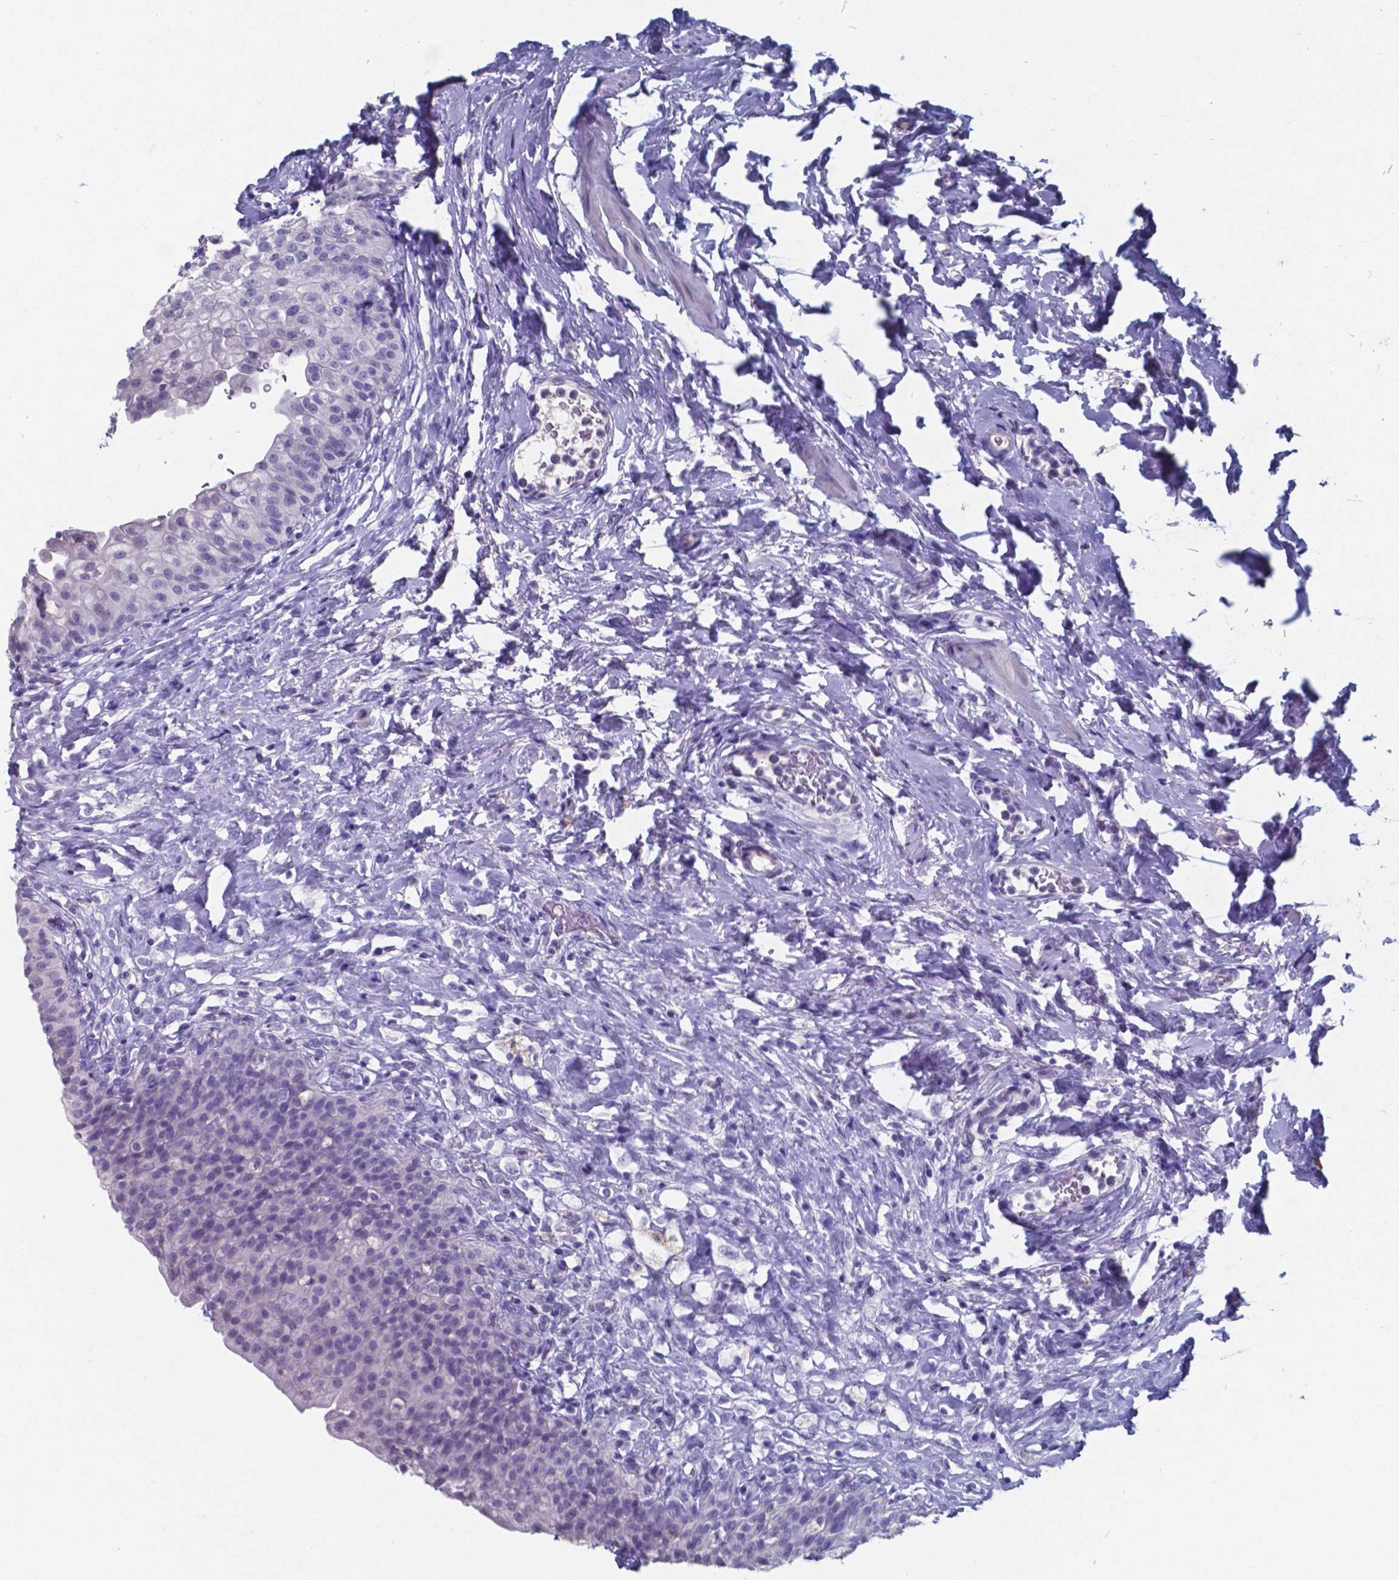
{"staining": {"intensity": "negative", "quantity": "none", "location": "none"}, "tissue": "urinary bladder", "cell_type": "Urothelial cells", "image_type": "normal", "snomed": [{"axis": "morphology", "description": "Normal tissue, NOS"}, {"axis": "topography", "description": "Urinary bladder"}], "caption": "There is no significant expression in urothelial cells of urinary bladder. (Stains: DAB immunohistochemistry with hematoxylin counter stain, Microscopy: brightfield microscopy at high magnification).", "gene": "TTR", "patient": {"sex": "male", "age": 76}}